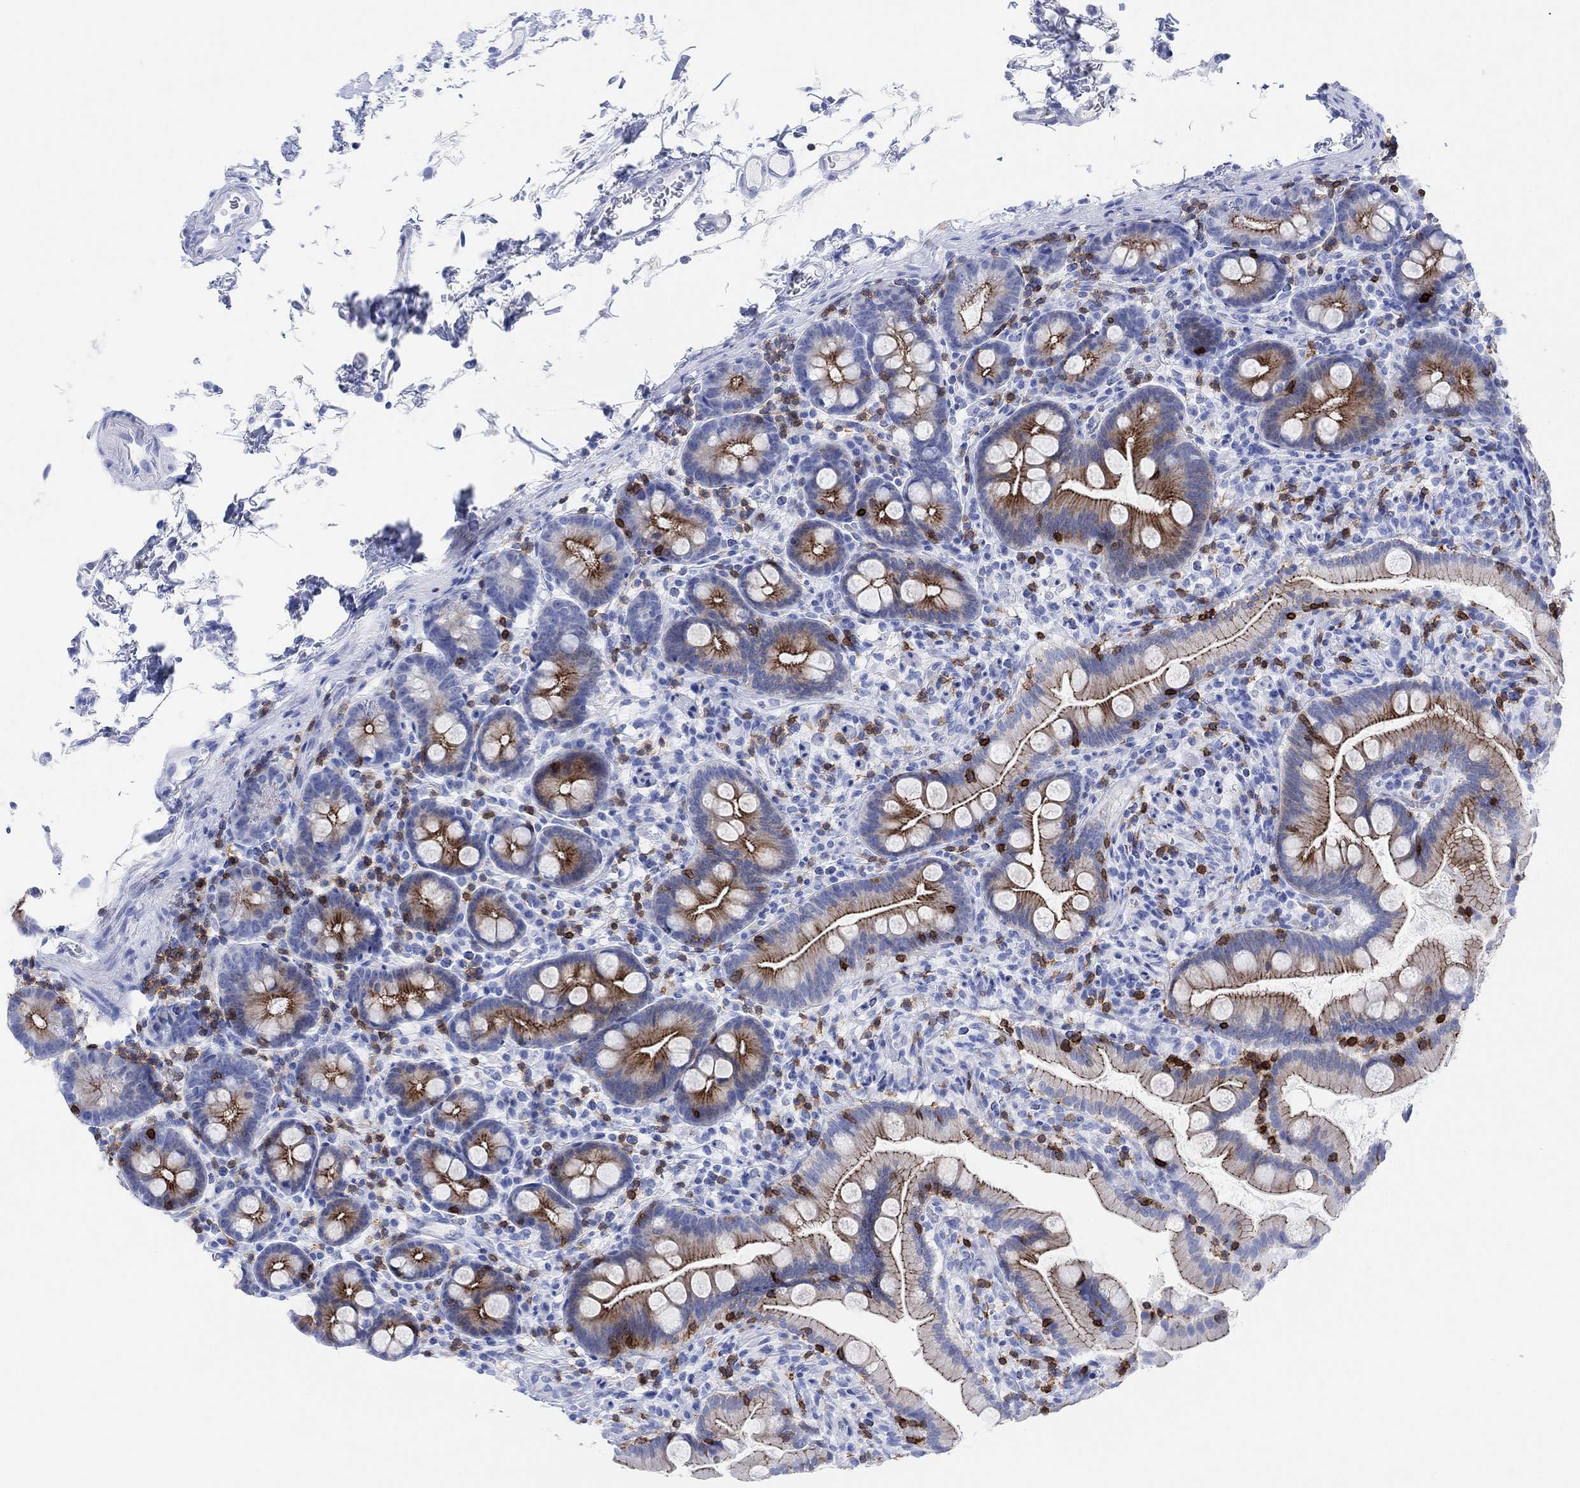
{"staining": {"intensity": "strong", "quantity": ">75%", "location": "cytoplasmic/membranous"}, "tissue": "small intestine", "cell_type": "Glandular cells", "image_type": "normal", "snomed": [{"axis": "morphology", "description": "Normal tissue, NOS"}, {"axis": "topography", "description": "Small intestine"}], "caption": "The micrograph reveals a brown stain indicating the presence of a protein in the cytoplasmic/membranous of glandular cells in small intestine.", "gene": "GPR65", "patient": {"sex": "female", "age": 44}}